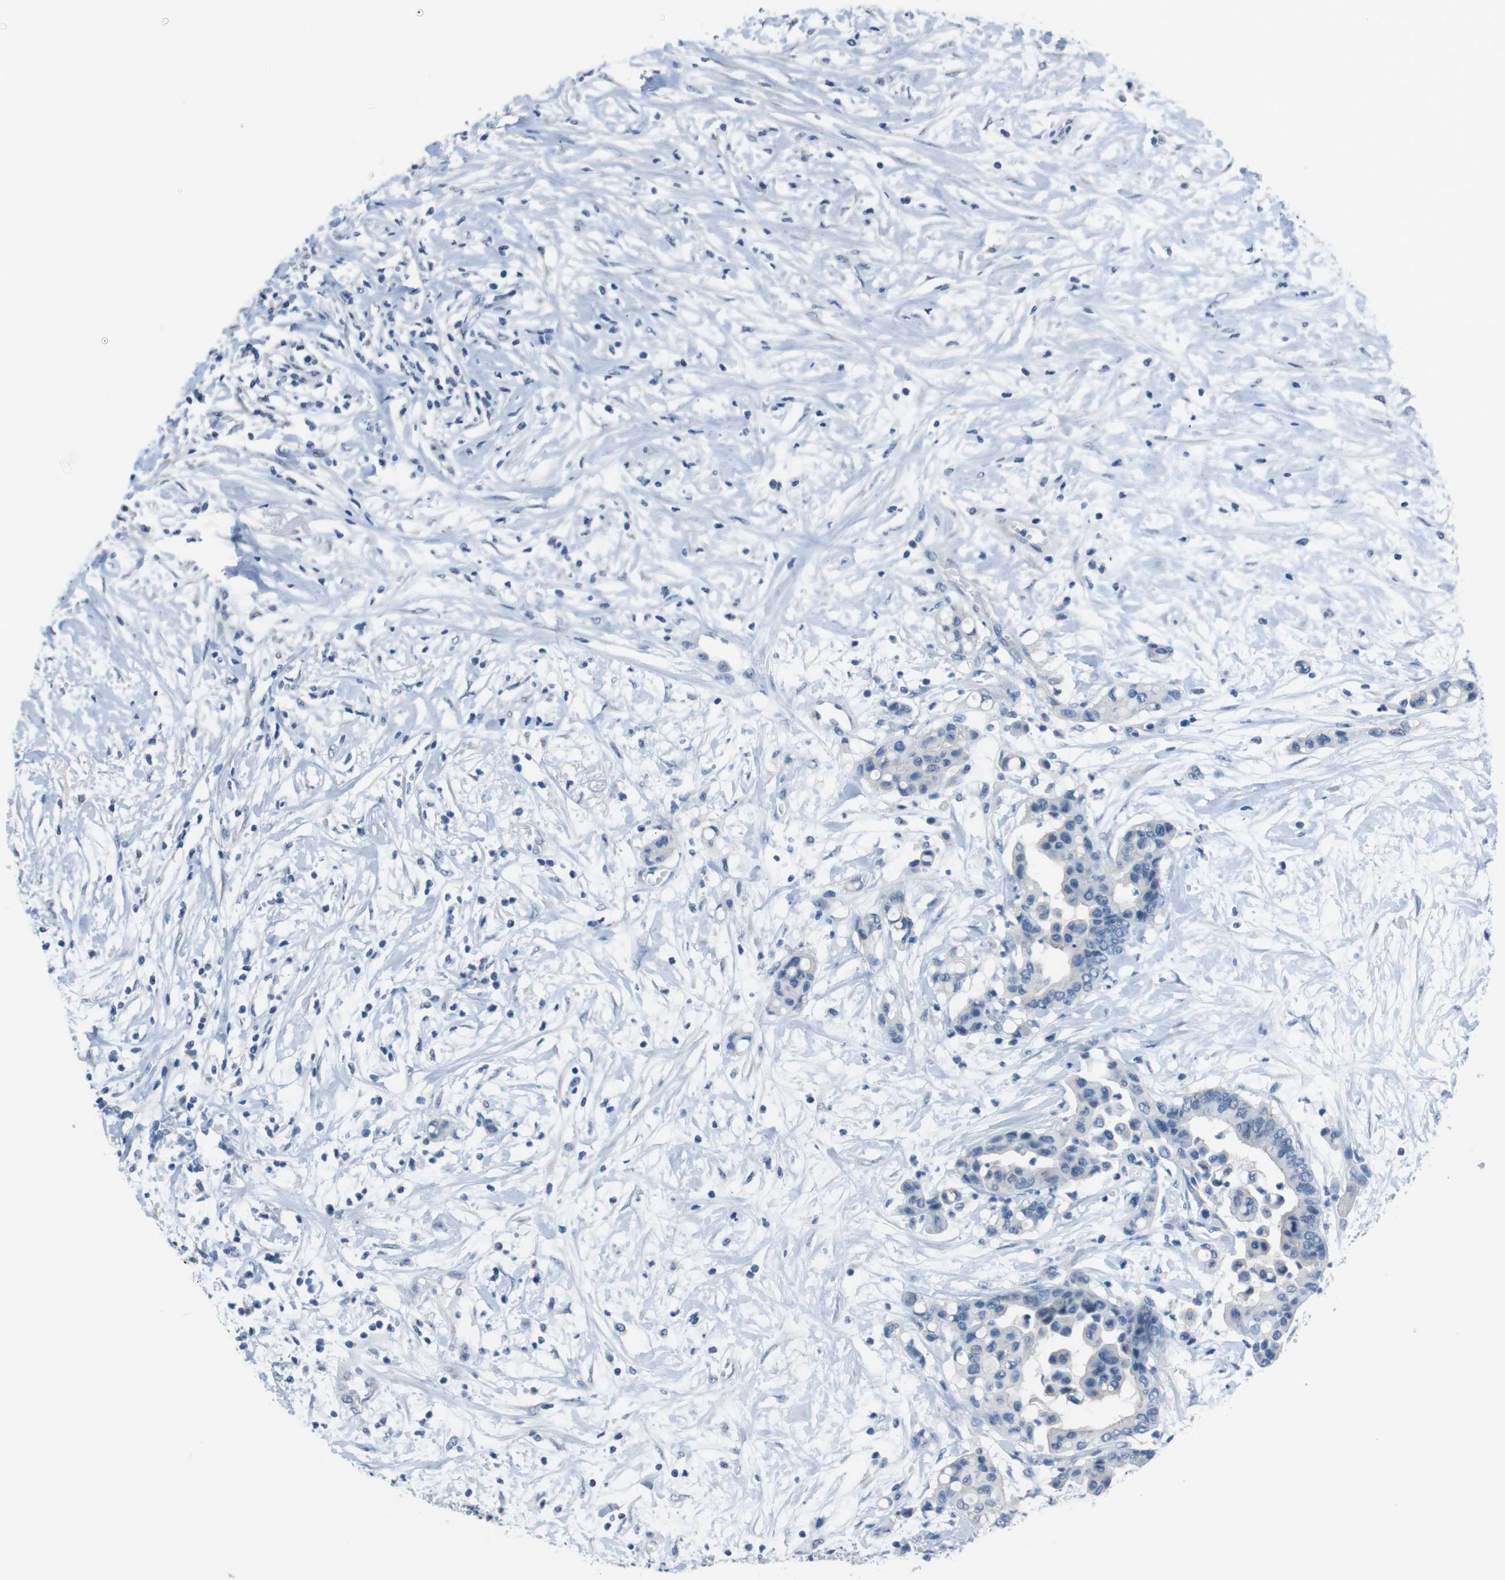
{"staining": {"intensity": "negative", "quantity": "none", "location": "none"}, "tissue": "colorectal cancer", "cell_type": "Tumor cells", "image_type": "cancer", "snomed": [{"axis": "morphology", "description": "Normal tissue, NOS"}, {"axis": "morphology", "description": "Adenocarcinoma, NOS"}, {"axis": "topography", "description": "Colon"}], "caption": "Immunohistochemistry (IHC) image of neoplastic tissue: human colorectal adenocarcinoma stained with DAB (3,3'-diaminobenzidine) reveals no significant protein expression in tumor cells.", "gene": "HRH2", "patient": {"sex": "male", "age": 82}}